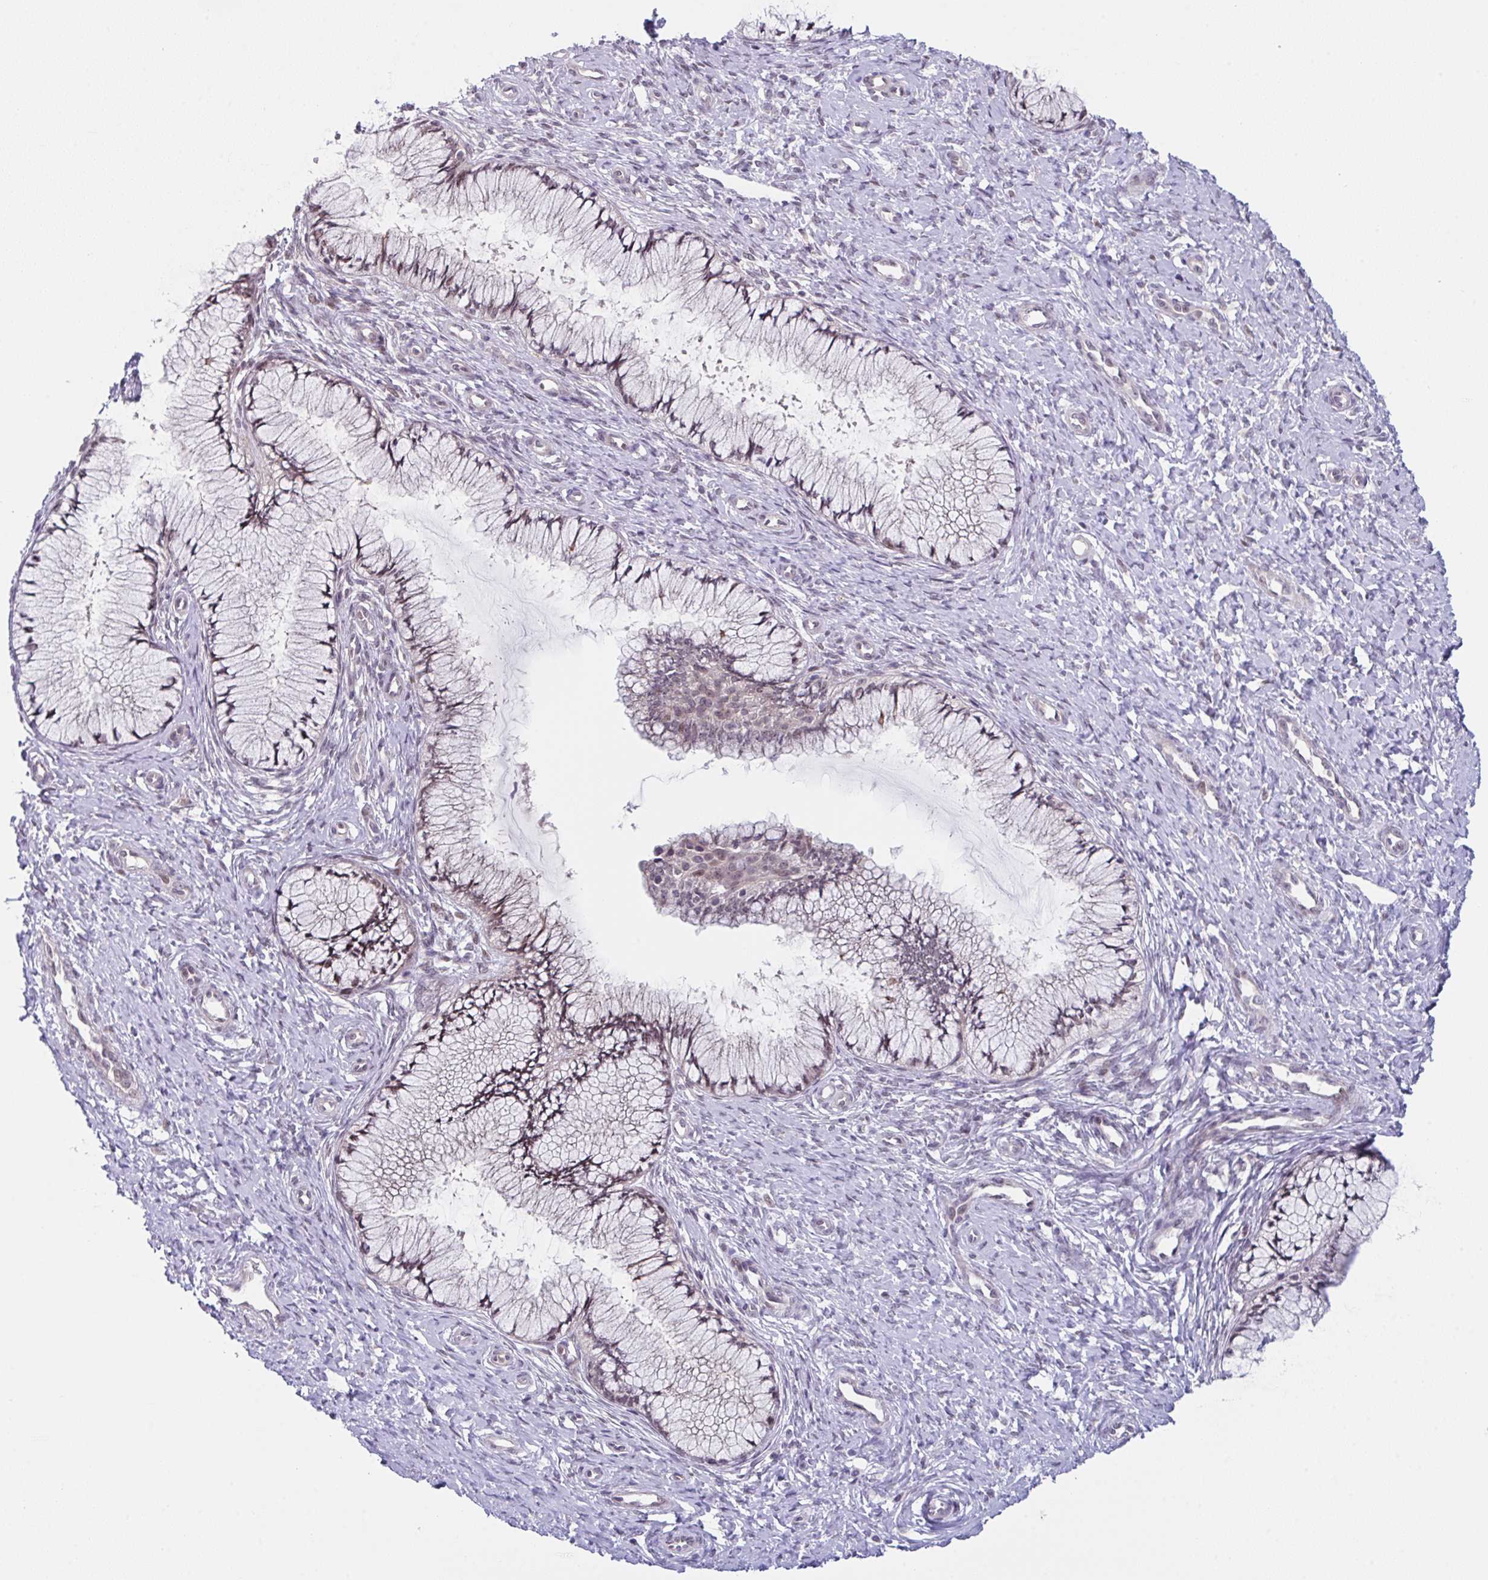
{"staining": {"intensity": "moderate", "quantity": "<25%", "location": "nuclear"}, "tissue": "cervix", "cell_type": "Glandular cells", "image_type": "normal", "snomed": [{"axis": "morphology", "description": "Normal tissue, NOS"}, {"axis": "topography", "description": "Cervix"}], "caption": "The immunohistochemical stain shows moderate nuclear positivity in glandular cells of unremarkable cervix. (brown staining indicates protein expression, while blue staining denotes nuclei).", "gene": "RBM18", "patient": {"sex": "female", "age": 37}}